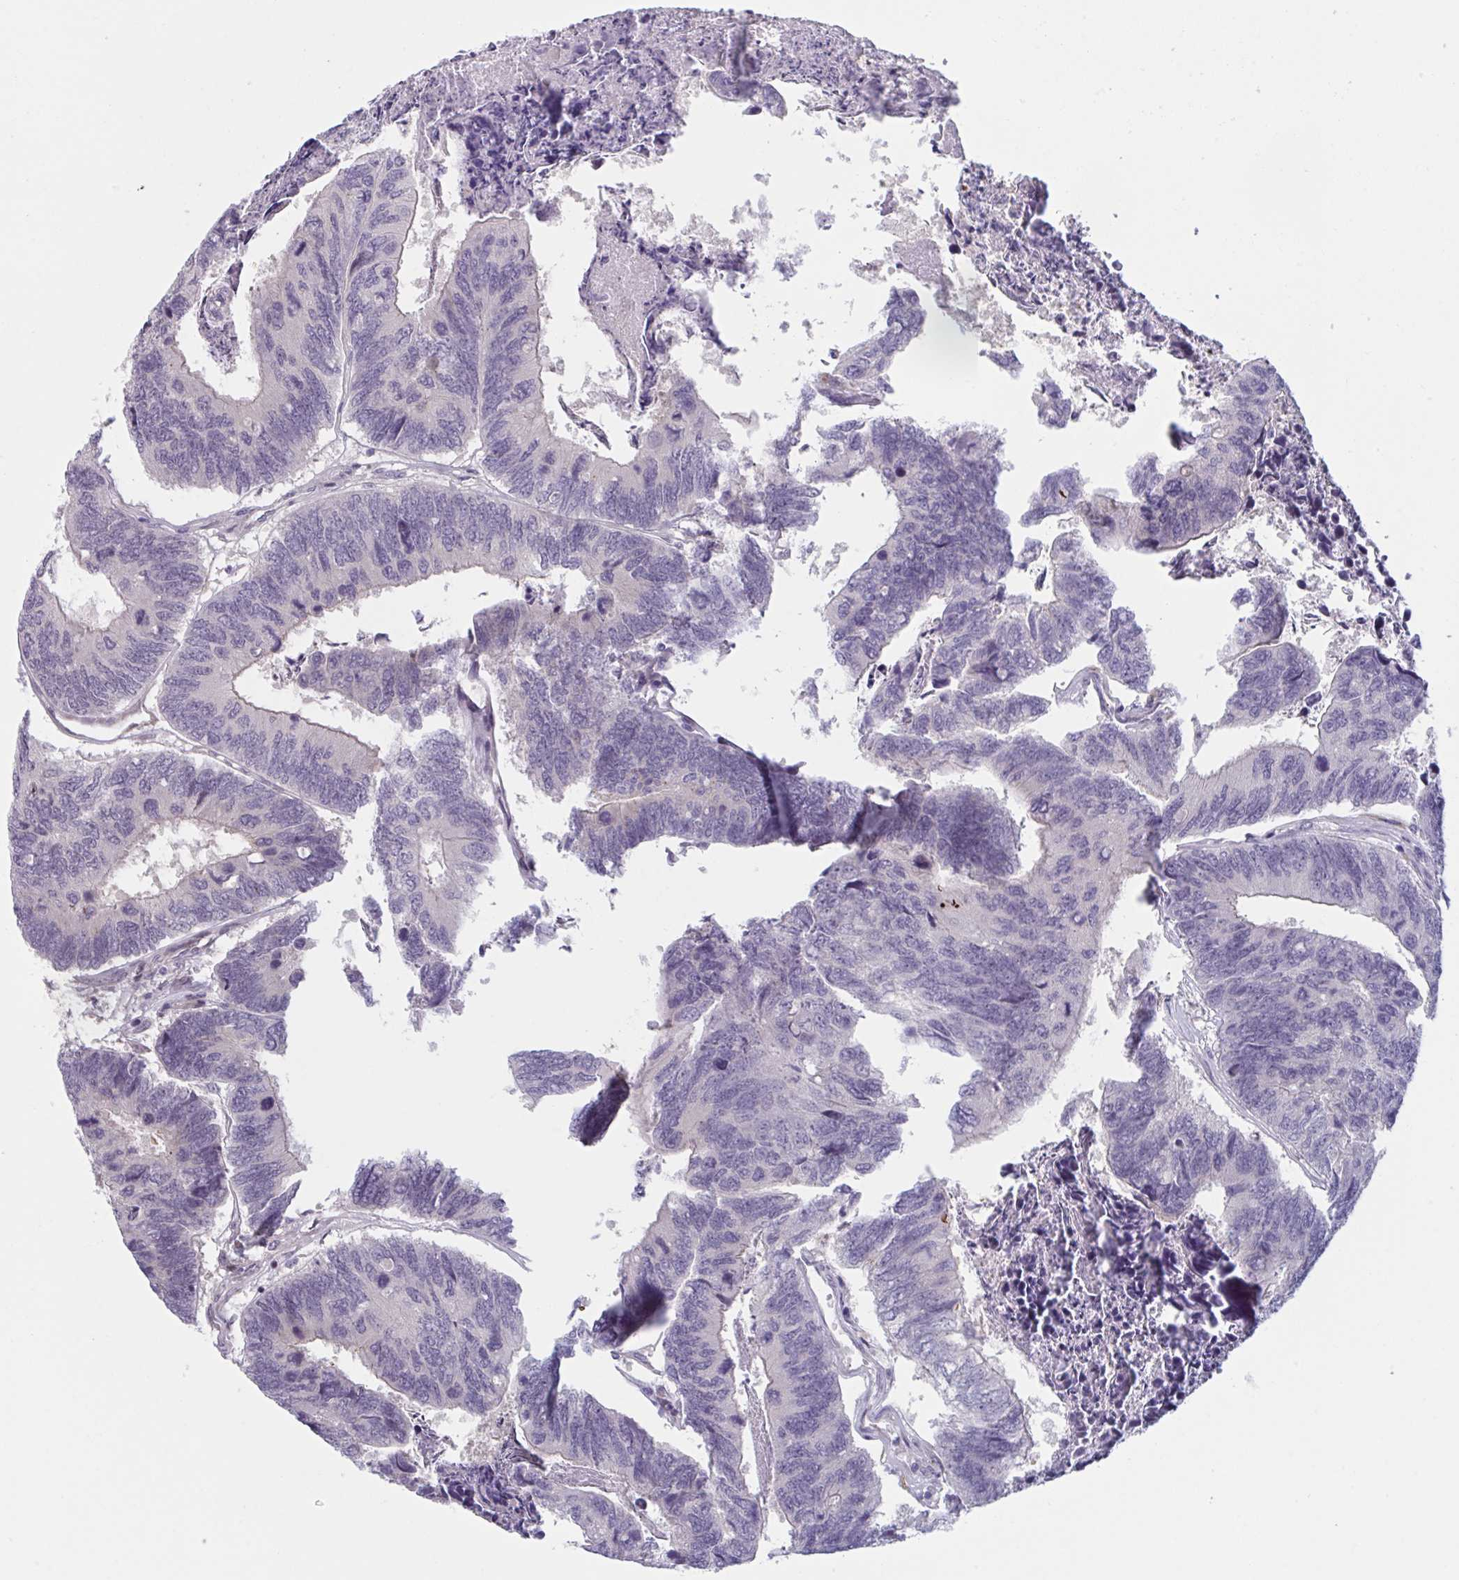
{"staining": {"intensity": "negative", "quantity": "none", "location": "none"}, "tissue": "colorectal cancer", "cell_type": "Tumor cells", "image_type": "cancer", "snomed": [{"axis": "morphology", "description": "Adenocarcinoma, NOS"}, {"axis": "topography", "description": "Colon"}], "caption": "High magnification brightfield microscopy of colorectal adenocarcinoma stained with DAB (brown) and counterstained with hematoxylin (blue): tumor cells show no significant staining.", "gene": "TNFSF10", "patient": {"sex": "female", "age": 67}}